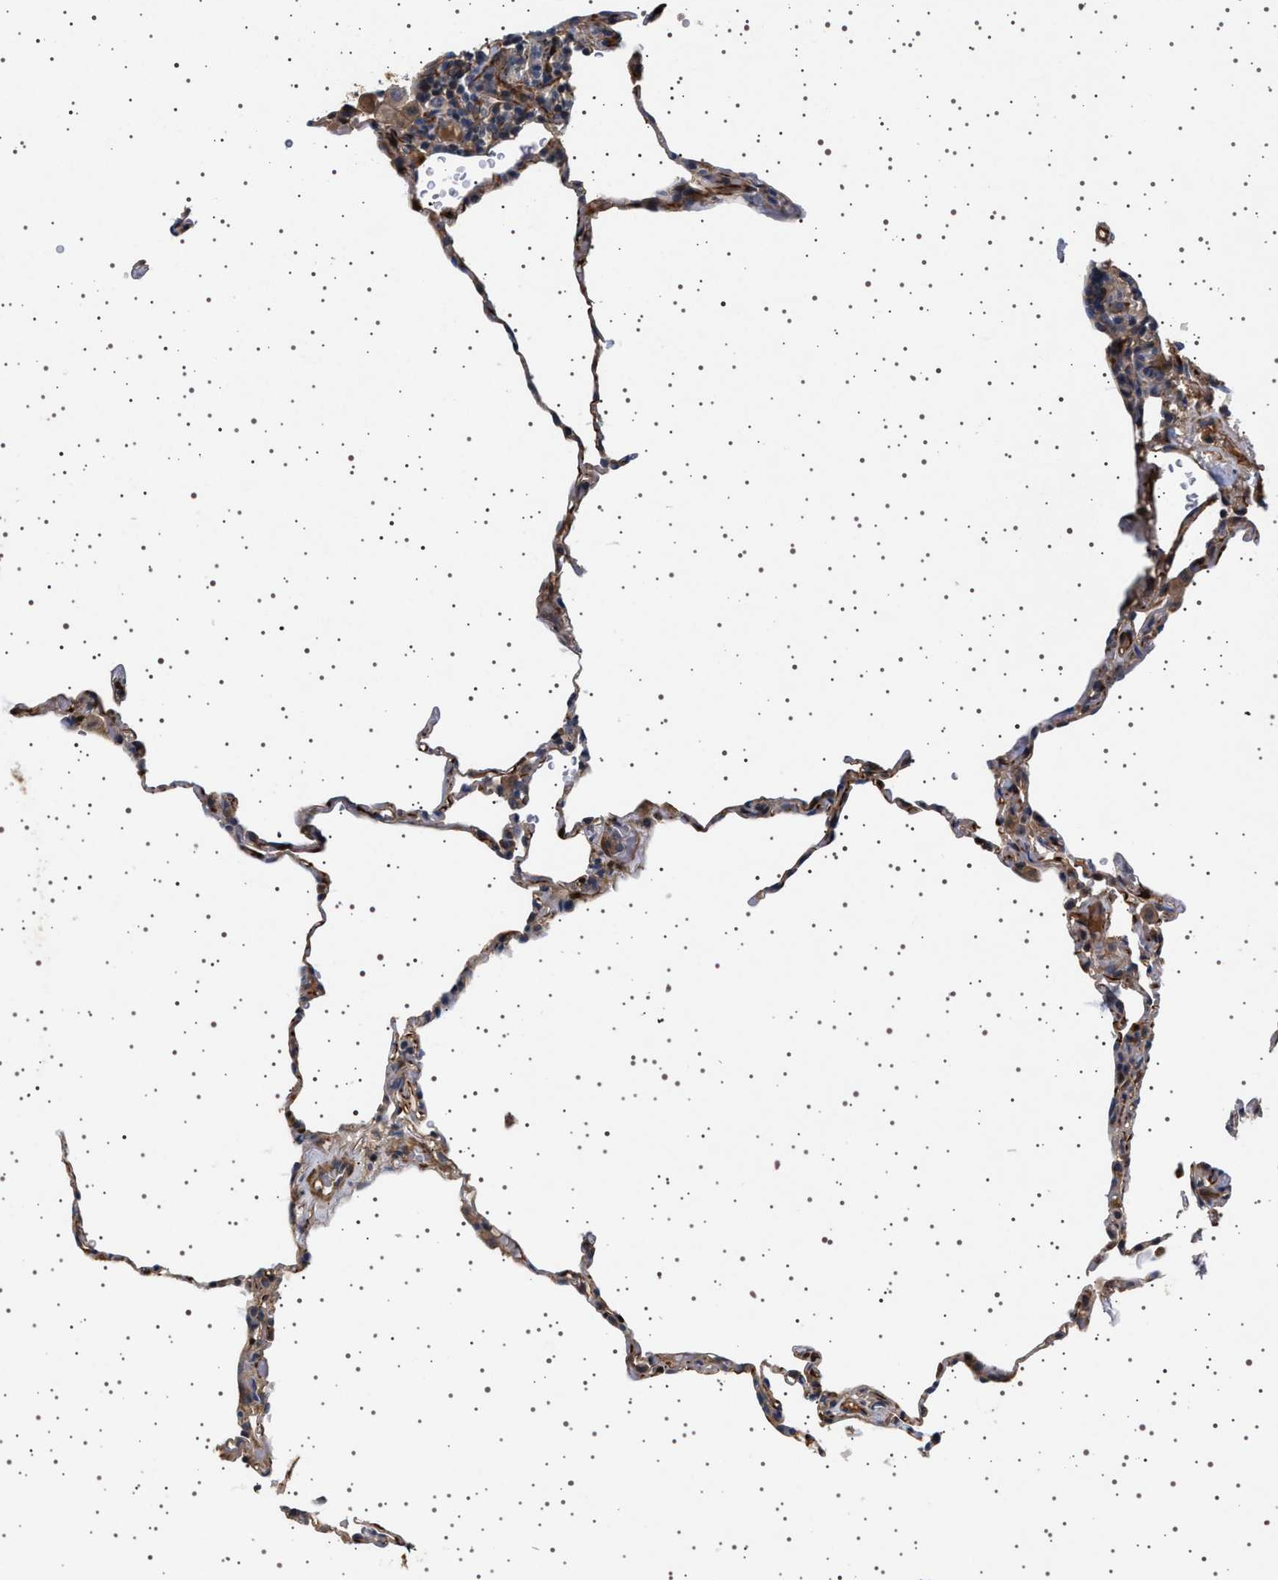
{"staining": {"intensity": "negative", "quantity": "none", "location": "none"}, "tissue": "lung", "cell_type": "Alveolar cells", "image_type": "normal", "snomed": [{"axis": "morphology", "description": "Normal tissue, NOS"}, {"axis": "topography", "description": "Lung"}], "caption": "Immunohistochemical staining of unremarkable human lung exhibits no significant positivity in alveolar cells.", "gene": "GUCY1B1", "patient": {"sex": "male", "age": 59}}